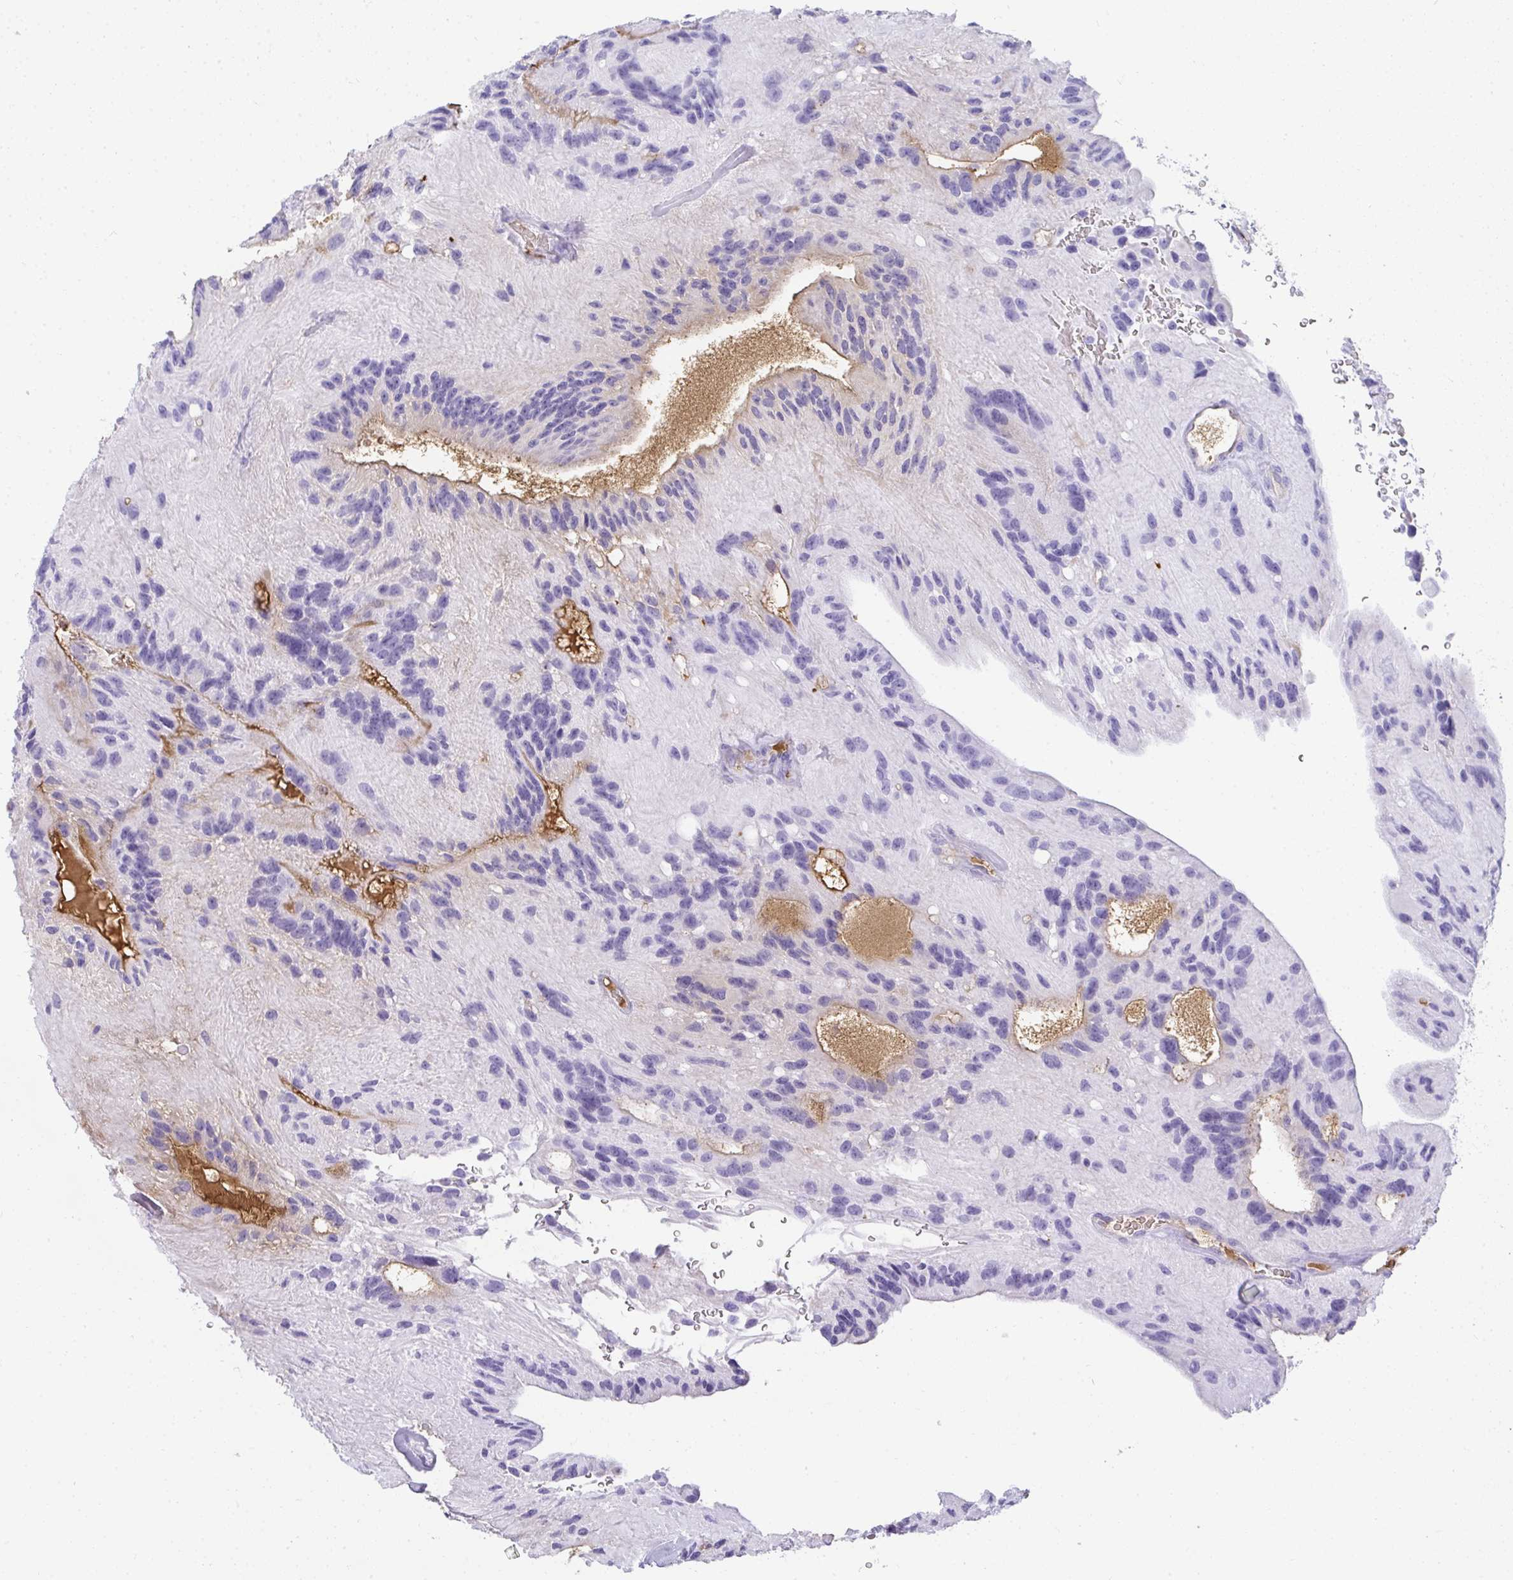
{"staining": {"intensity": "negative", "quantity": "none", "location": "none"}, "tissue": "glioma", "cell_type": "Tumor cells", "image_type": "cancer", "snomed": [{"axis": "morphology", "description": "Glioma, malignant, Low grade"}, {"axis": "topography", "description": "Brain"}], "caption": "Tumor cells are negative for protein expression in human glioma.", "gene": "ZSWIM3", "patient": {"sex": "male", "age": 31}}